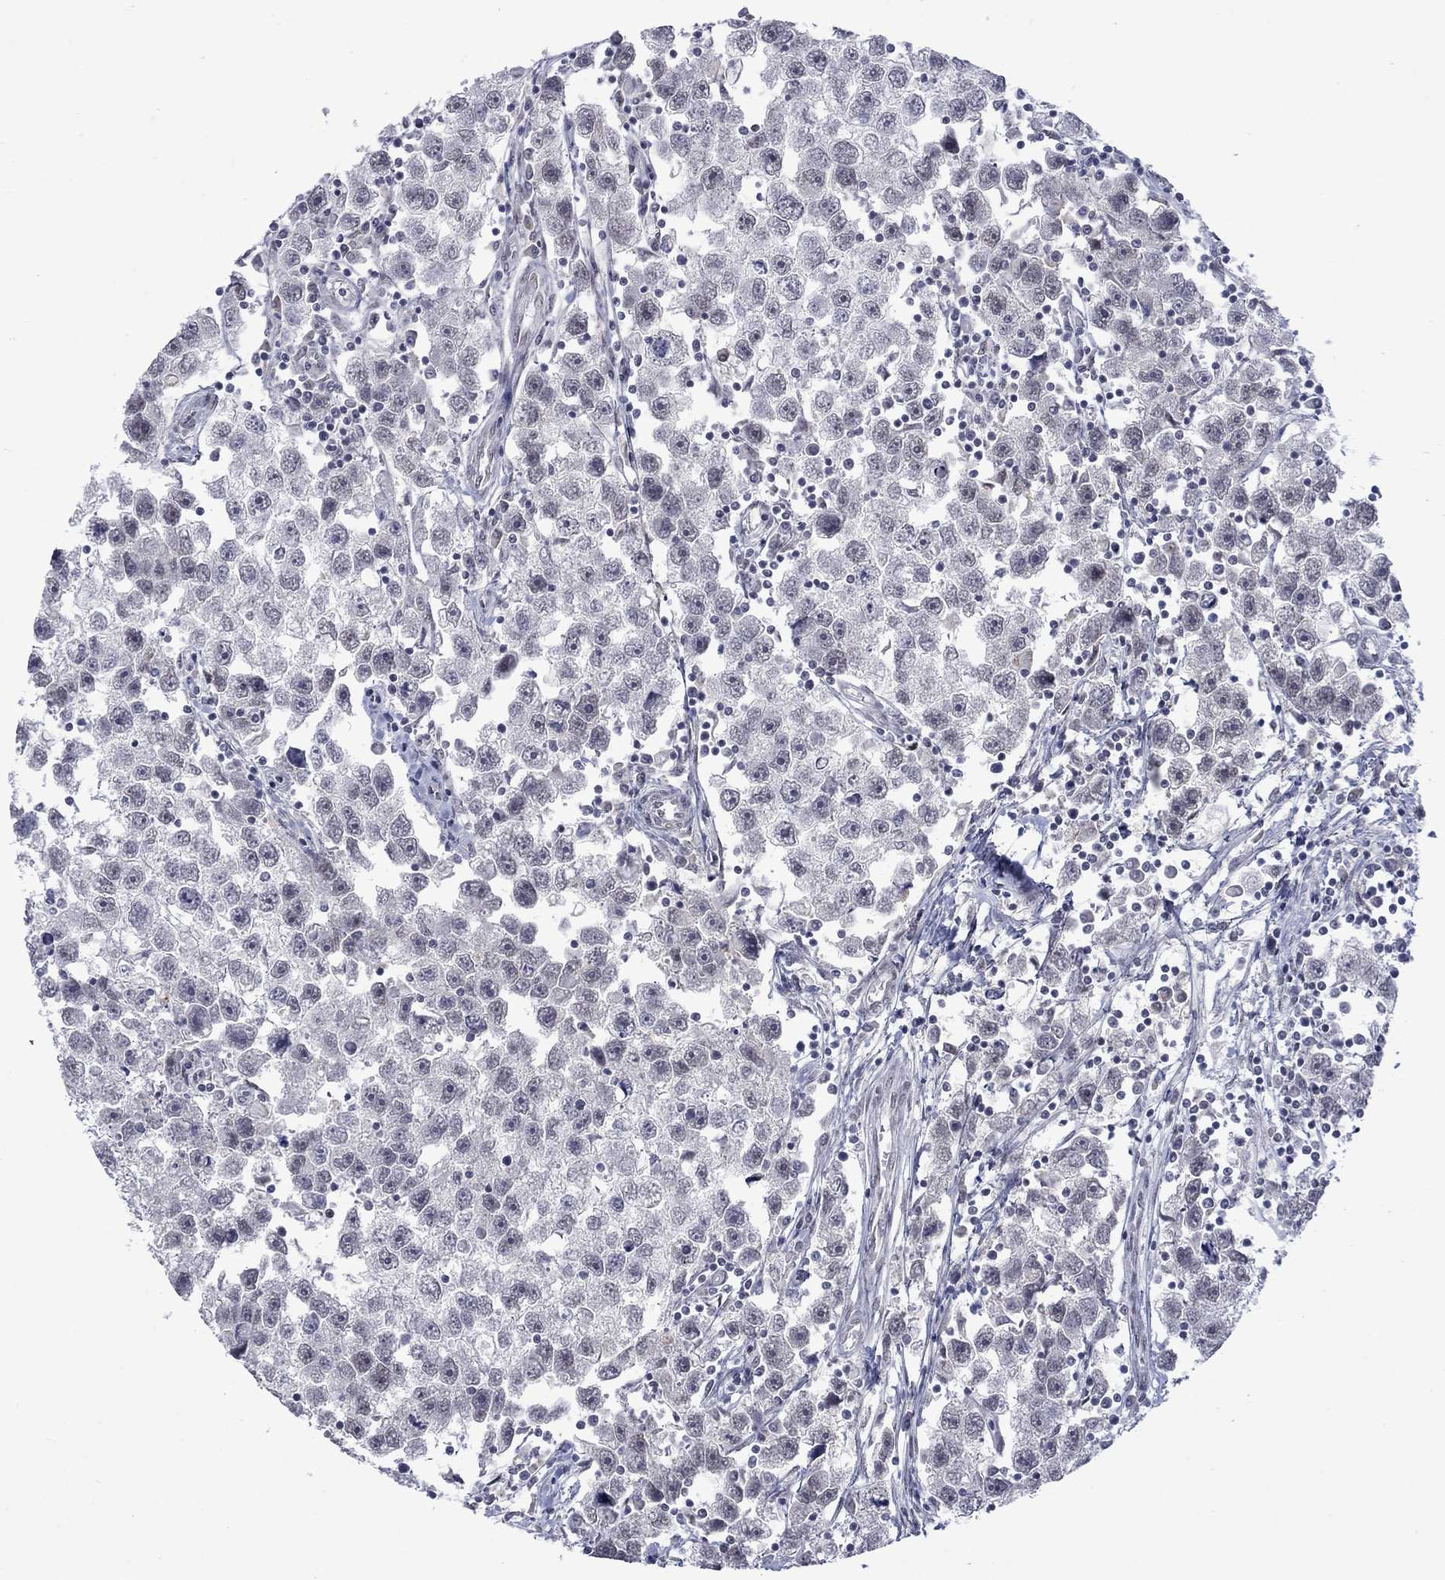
{"staining": {"intensity": "negative", "quantity": "none", "location": "none"}, "tissue": "testis cancer", "cell_type": "Tumor cells", "image_type": "cancer", "snomed": [{"axis": "morphology", "description": "Seminoma, NOS"}, {"axis": "topography", "description": "Testis"}], "caption": "Immunohistochemistry of human testis cancer (seminoma) displays no staining in tumor cells.", "gene": "KCNJ16", "patient": {"sex": "male", "age": 30}}